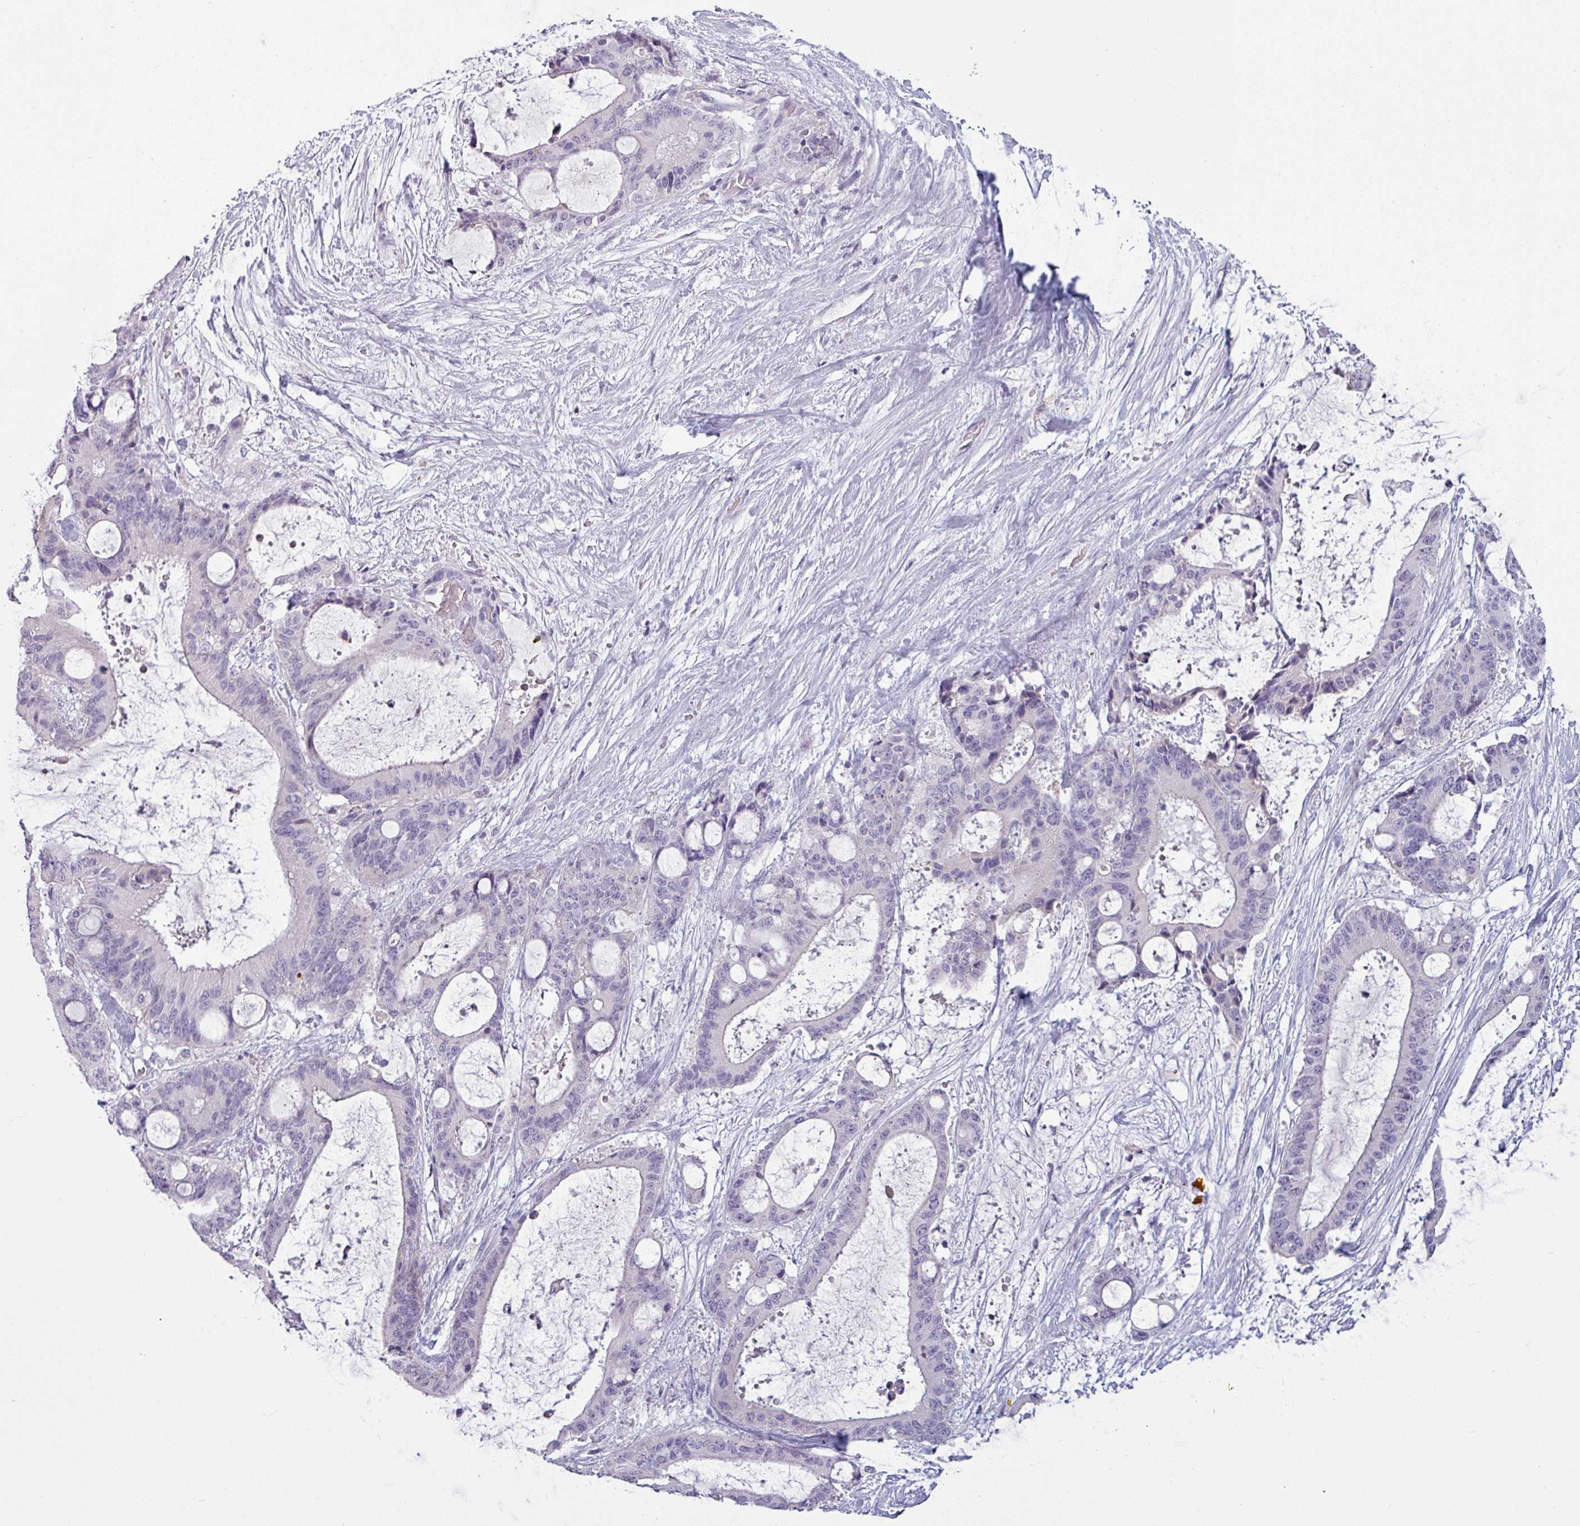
{"staining": {"intensity": "negative", "quantity": "none", "location": "none"}, "tissue": "liver cancer", "cell_type": "Tumor cells", "image_type": "cancer", "snomed": [{"axis": "morphology", "description": "Normal tissue, NOS"}, {"axis": "morphology", "description": "Cholangiocarcinoma"}, {"axis": "topography", "description": "Liver"}, {"axis": "topography", "description": "Peripheral nerve tissue"}], "caption": "This is a image of immunohistochemistry (IHC) staining of liver cancer (cholangiocarcinoma), which shows no staining in tumor cells.", "gene": "SLC26A9", "patient": {"sex": "female", "age": 73}}